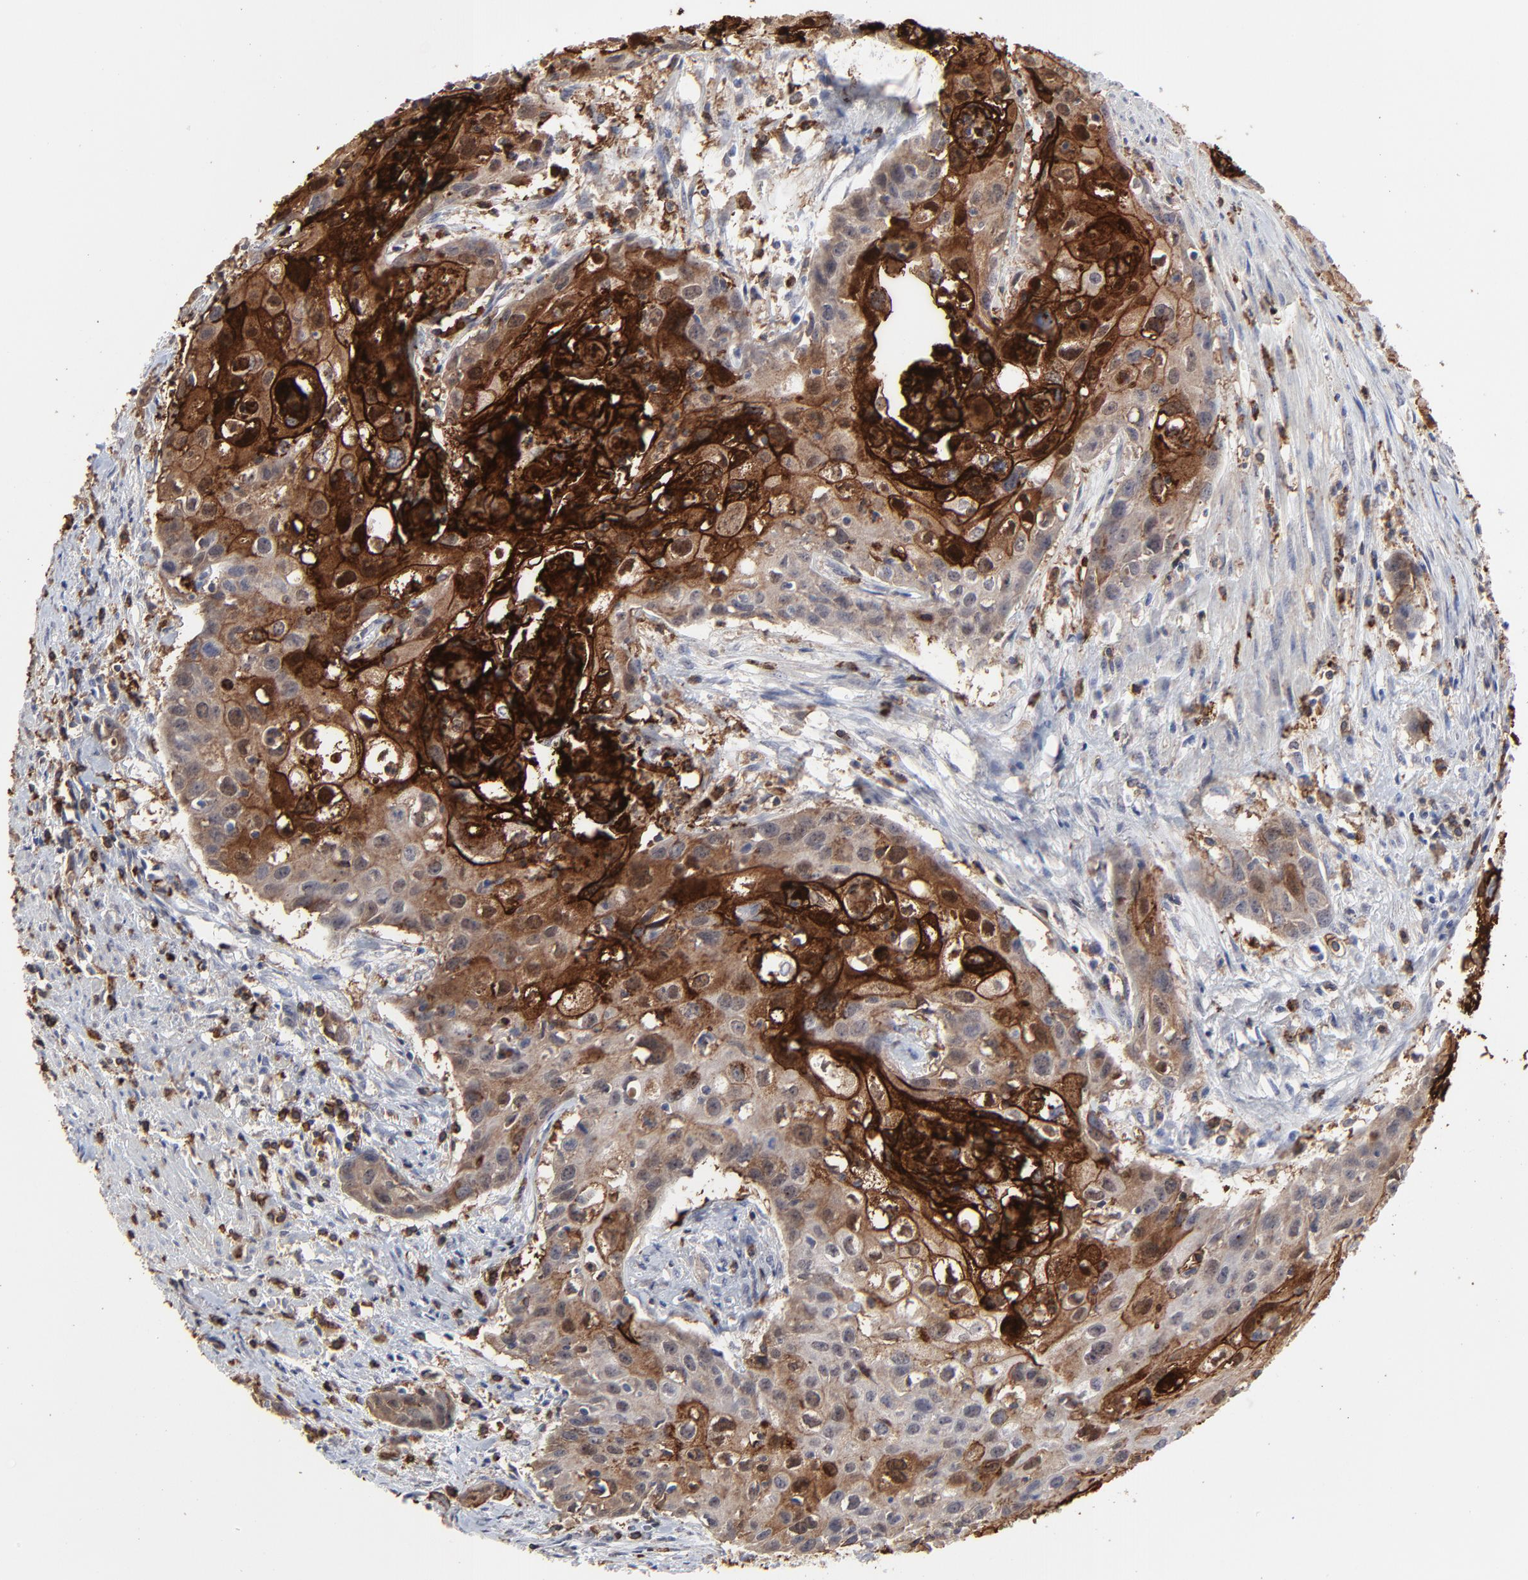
{"staining": {"intensity": "strong", "quantity": "25%-75%", "location": "cytoplasmic/membranous"}, "tissue": "urothelial cancer", "cell_type": "Tumor cells", "image_type": "cancer", "snomed": [{"axis": "morphology", "description": "Urothelial carcinoma, High grade"}, {"axis": "topography", "description": "Urinary bladder"}], "caption": "Immunohistochemistry (IHC) image of high-grade urothelial carcinoma stained for a protein (brown), which shows high levels of strong cytoplasmic/membranous positivity in about 25%-75% of tumor cells.", "gene": "SLC6A14", "patient": {"sex": "male", "age": 54}}